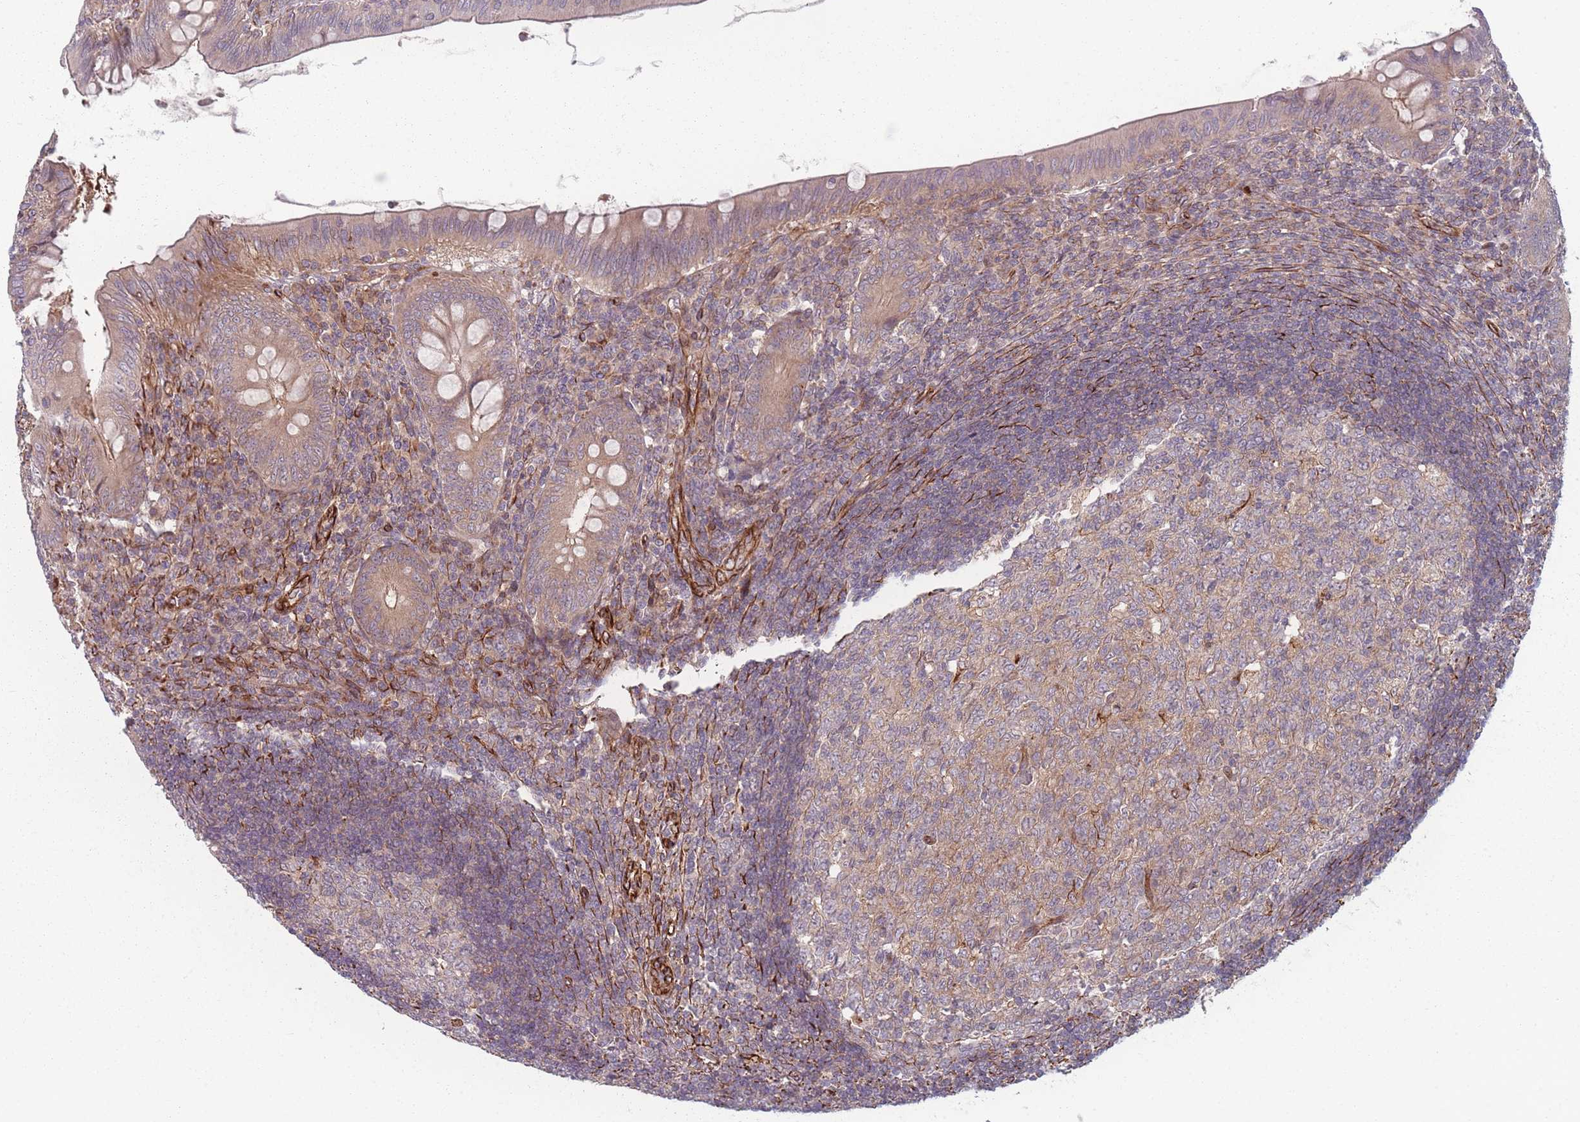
{"staining": {"intensity": "moderate", "quantity": ">75%", "location": "cytoplasmic/membranous"}, "tissue": "appendix", "cell_type": "Glandular cells", "image_type": "normal", "snomed": [{"axis": "morphology", "description": "Normal tissue, NOS"}, {"axis": "topography", "description": "Appendix"}], "caption": "Appendix stained with IHC reveals moderate cytoplasmic/membranous positivity in about >75% of glandular cells. The protein of interest is shown in brown color, while the nuclei are stained blue.", "gene": "EEF1AKMT2", "patient": {"sex": "male", "age": 14}}